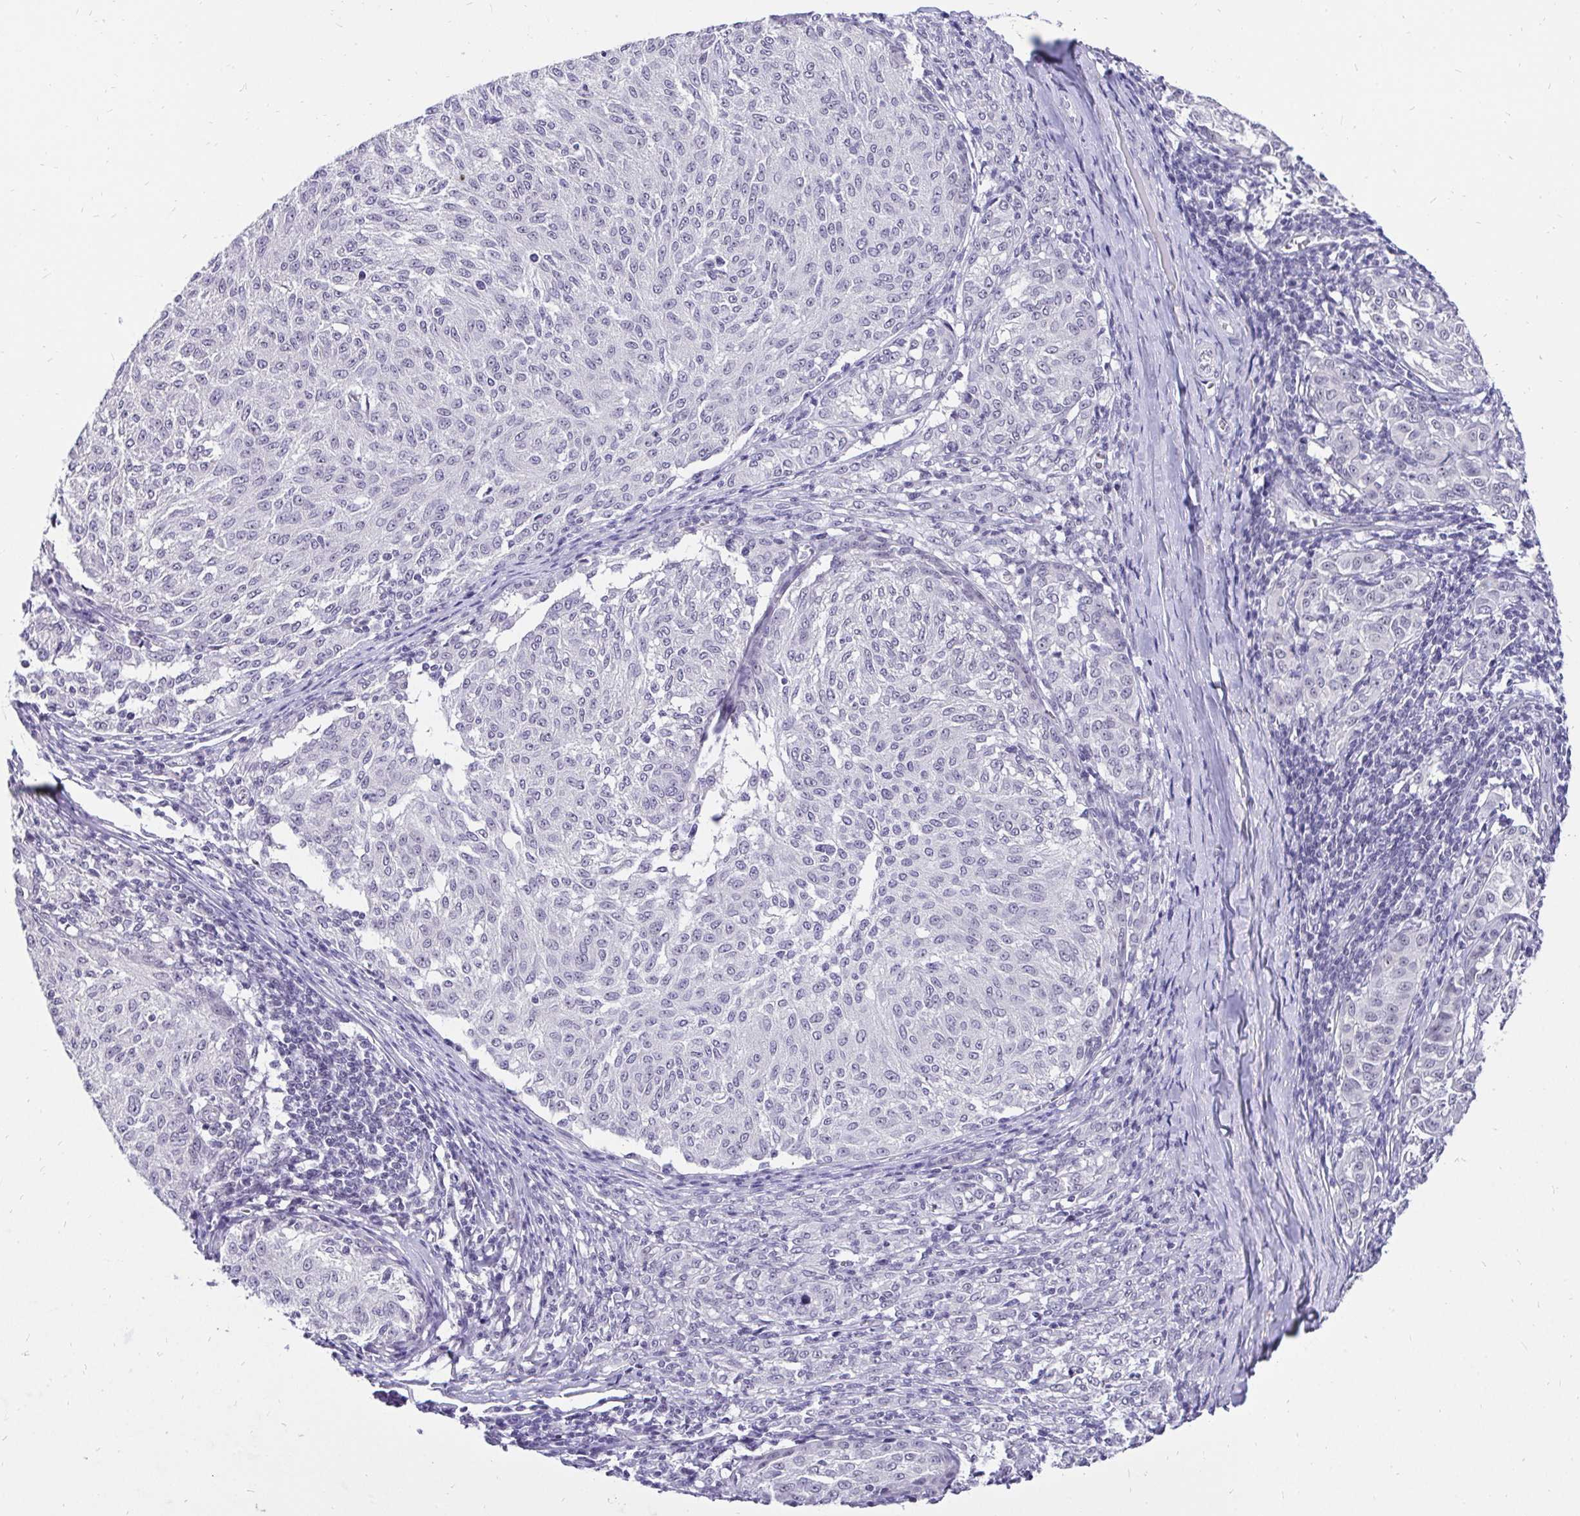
{"staining": {"intensity": "negative", "quantity": "none", "location": "none"}, "tissue": "melanoma", "cell_type": "Tumor cells", "image_type": "cancer", "snomed": [{"axis": "morphology", "description": "Malignant melanoma, NOS"}, {"axis": "topography", "description": "Skin"}], "caption": "Histopathology image shows no protein staining in tumor cells of melanoma tissue.", "gene": "ZNF860", "patient": {"sex": "female", "age": 72}}